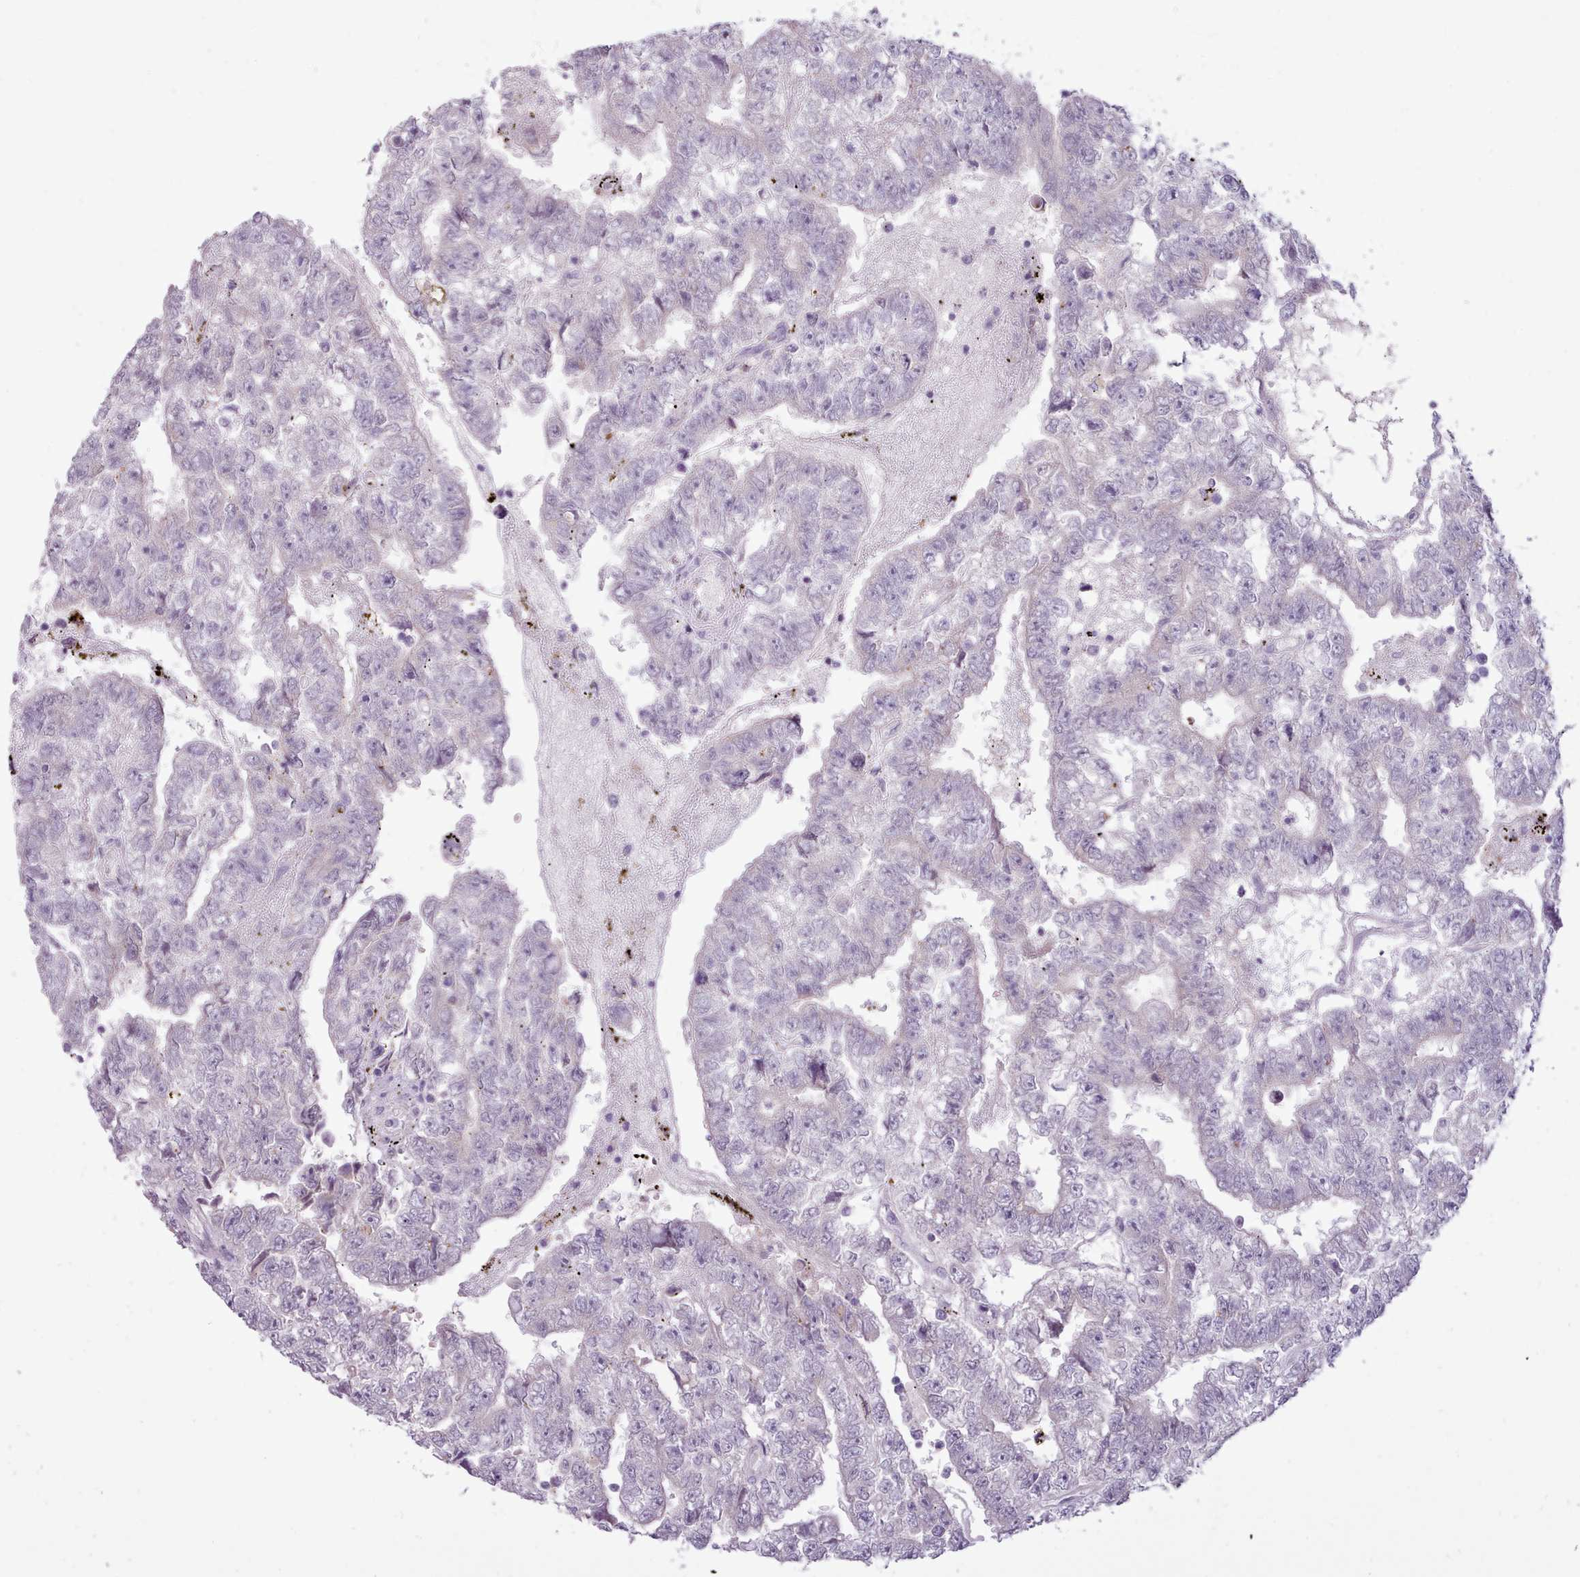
{"staining": {"intensity": "negative", "quantity": "none", "location": "none"}, "tissue": "testis cancer", "cell_type": "Tumor cells", "image_type": "cancer", "snomed": [{"axis": "morphology", "description": "Carcinoma, Embryonal, NOS"}, {"axis": "topography", "description": "Testis"}], "caption": "Testis cancer (embryonal carcinoma) was stained to show a protein in brown. There is no significant positivity in tumor cells. Nuclei are stained in blue.", "gene": "ATRAID", "patient": {"sex": "male", "age": 25}}